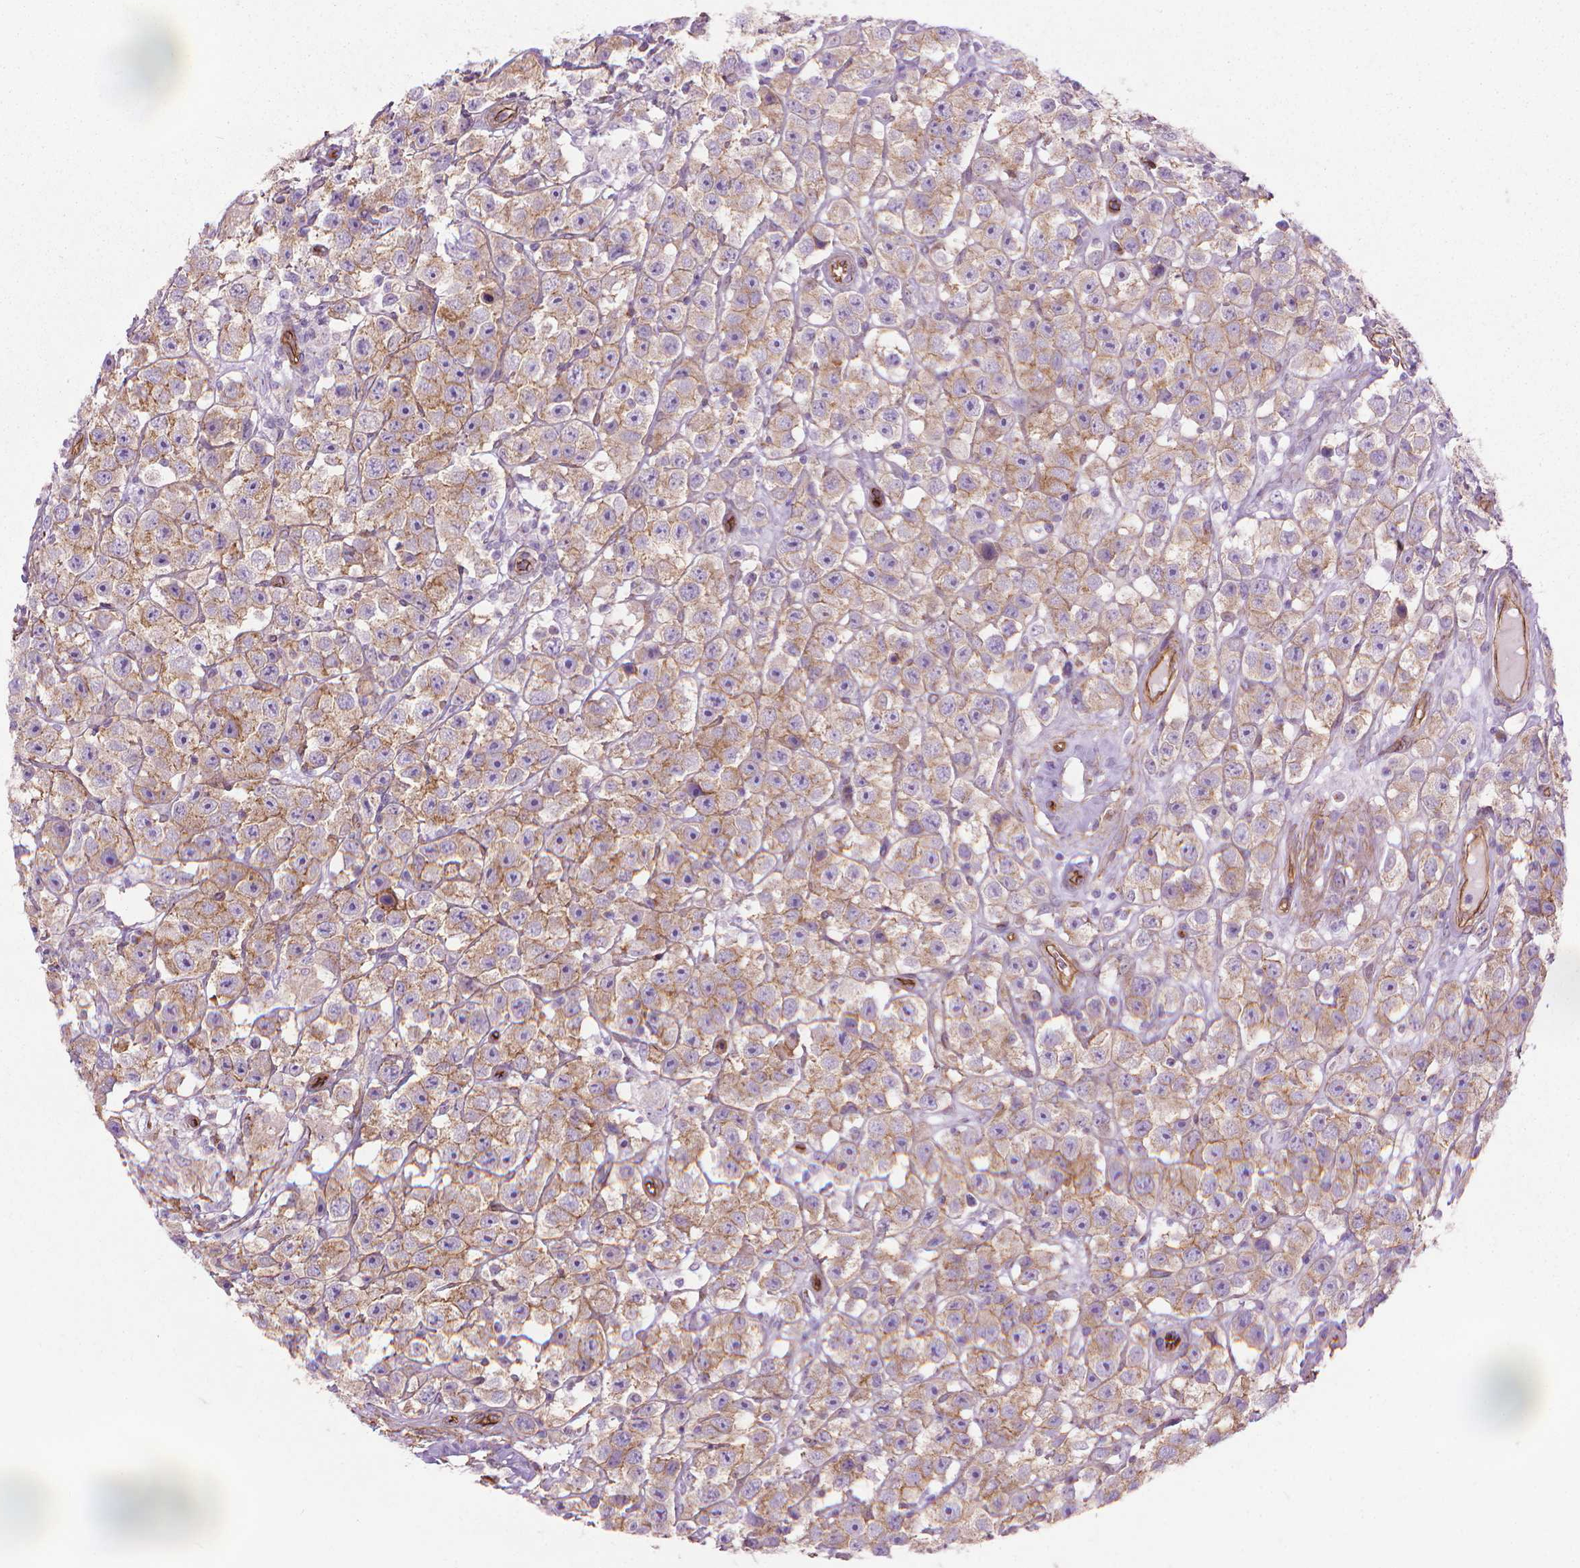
{"staining": {"intensity": "weak", "quantity": ">75%", "location": "cytoplasmic/membranous"}, "tissue": "testis cancer", "cell_type": "Tumor cells", "image_type": "cancer", "snomed": [{"axis": "morphology", "description": "Seminoma, NOS"}, {"axis": "topography", "description": "Testis"}], "caption": "This is a histology image of IHC staining of testis seminoma, which shows weak positivity in the cytoplasmic/membranous of tumor cells.", "gene": "TENT5A", "patient": {"sex": "male", "age": 45}}